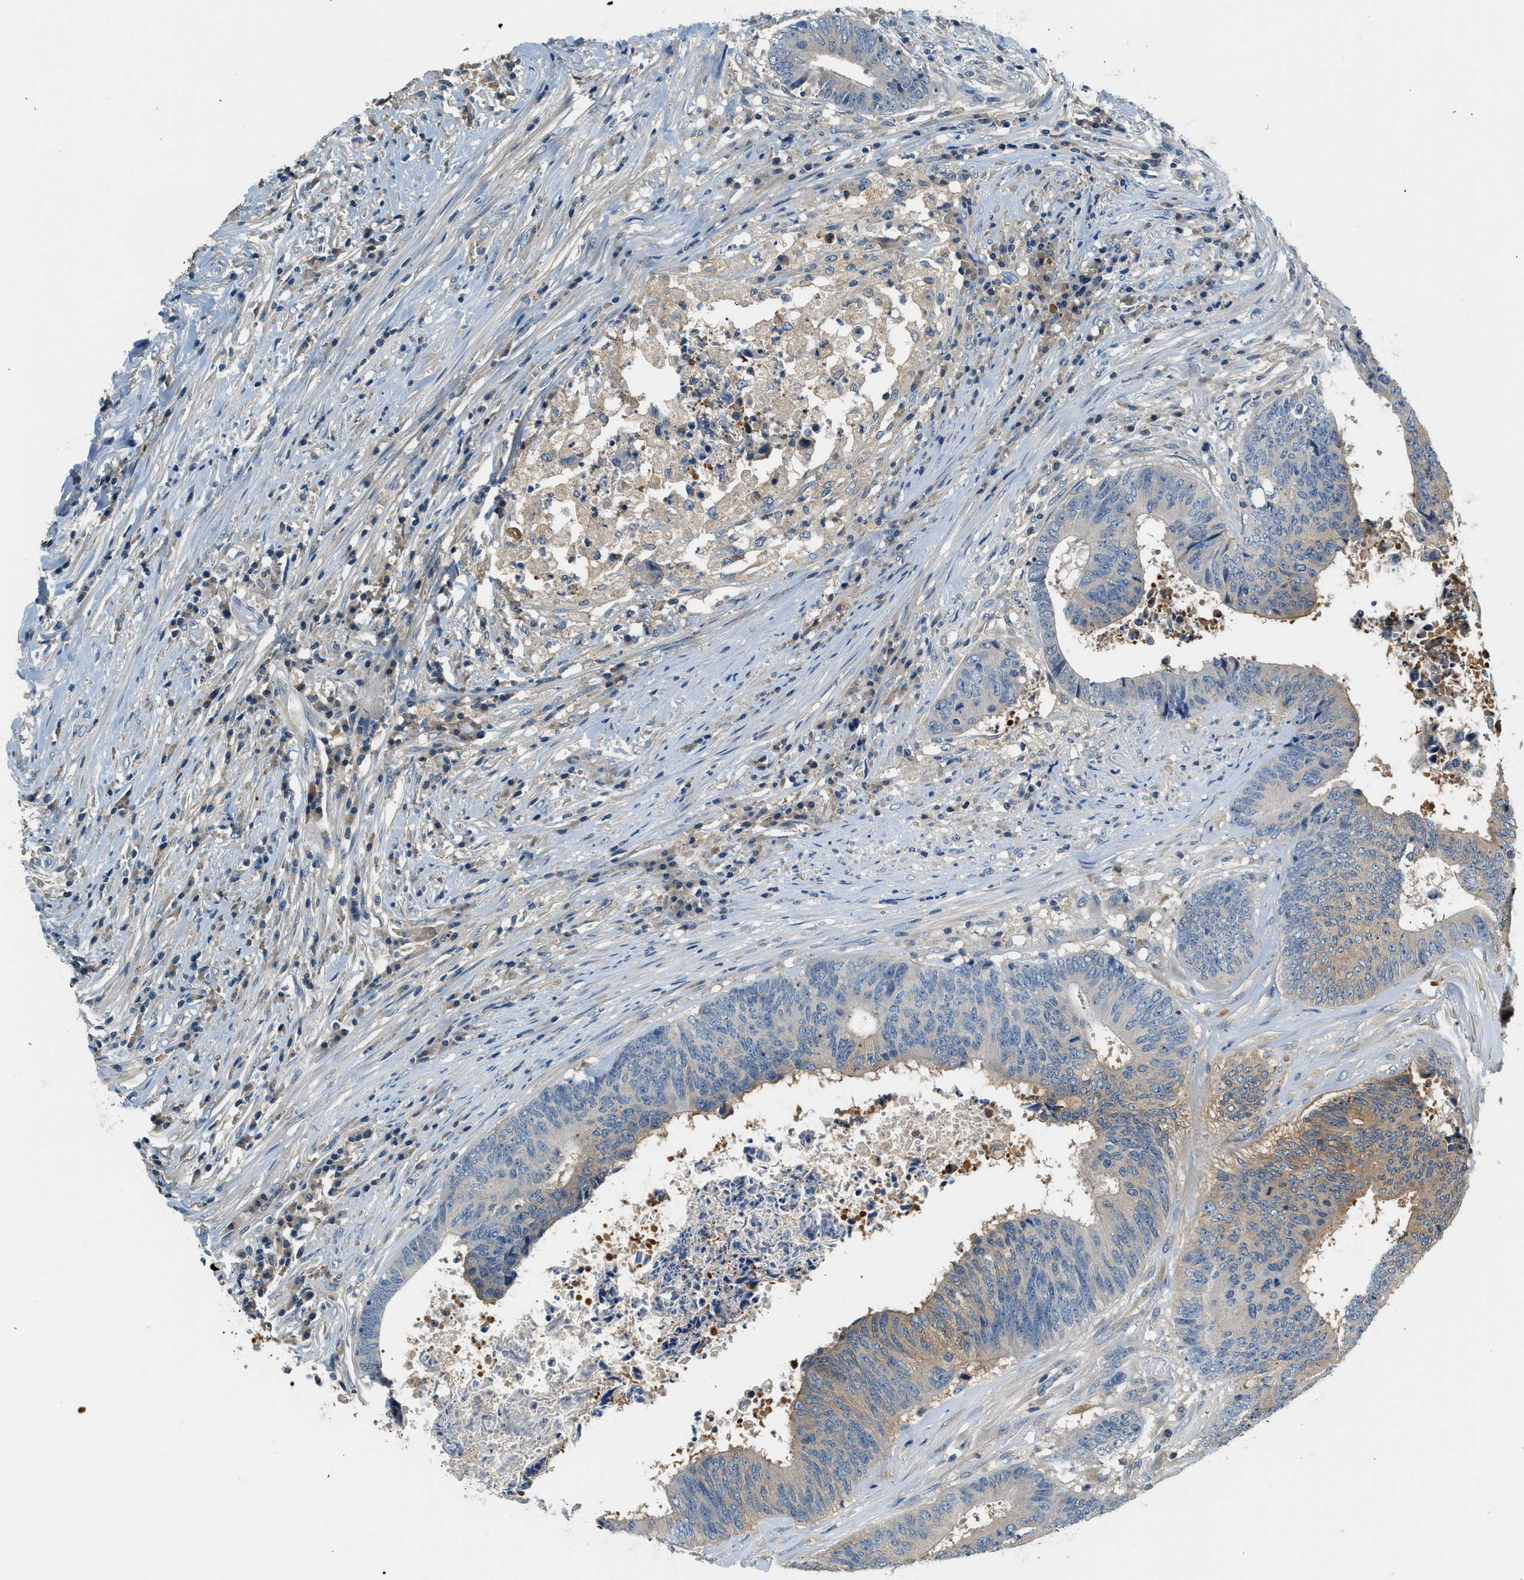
{"staining": {"intensity": "moderate", "quantity": "<25%", "location": "cytoplasmic/membranous"}, "tissue": "colorectal cancer", "cell_type": "Tumor cells", "image_type": "cancer", "snomed": [{"axis": "morphology", "description": "Adenocarcinoma, NOS"}, {"axis": "topography", "description": "Rectum"}], "caption": "This is a photomicrograph of IHC staining of adenocarcinoma (colorectal), which shows moderate expression in the cytoplasmic/membranous of tumor cells.", "gene": "SLC35E1", "patient": {"sex": "male", "age": 72}}